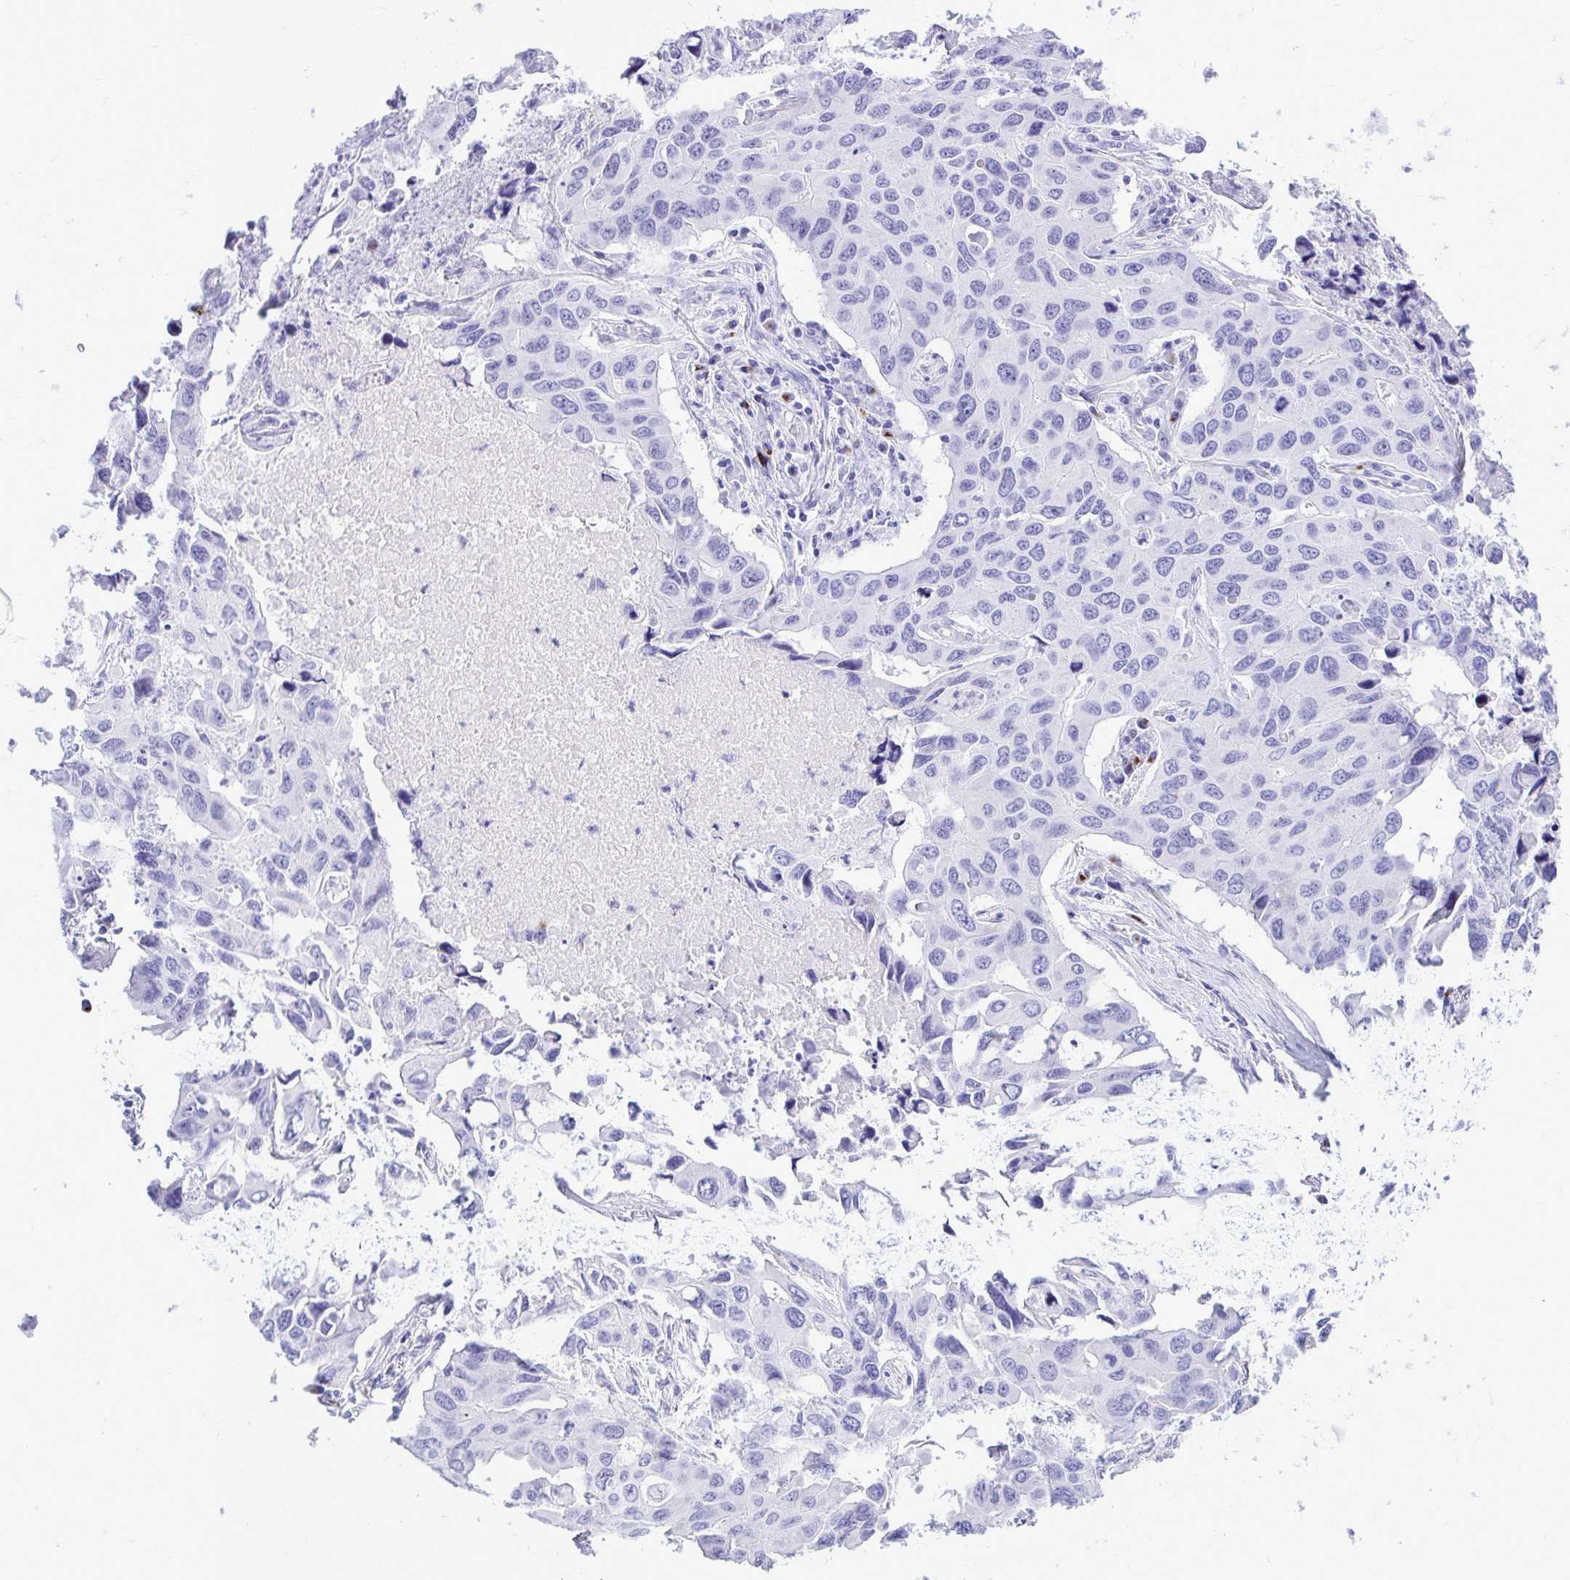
{"staining": {"intensity": "negative", "quantity": "none", "location": "none"}, "tissue": "lung cancer", "cell_type": "Tumor cells", "image_type": "cancer", "snomed": [{"axis": "morphology", "description": "Adenocarcinoma, NOS"}, {"axis": "topography", "description": "Lung"}], "caption": "Immunohistochemistry (IHC) of human lung adenocarcinoma shows no positivity in tumor cells. Nuclei are stained in blue.", "gene": "ANKDD1B", "patient": {"sex": "male", "age": 64}}